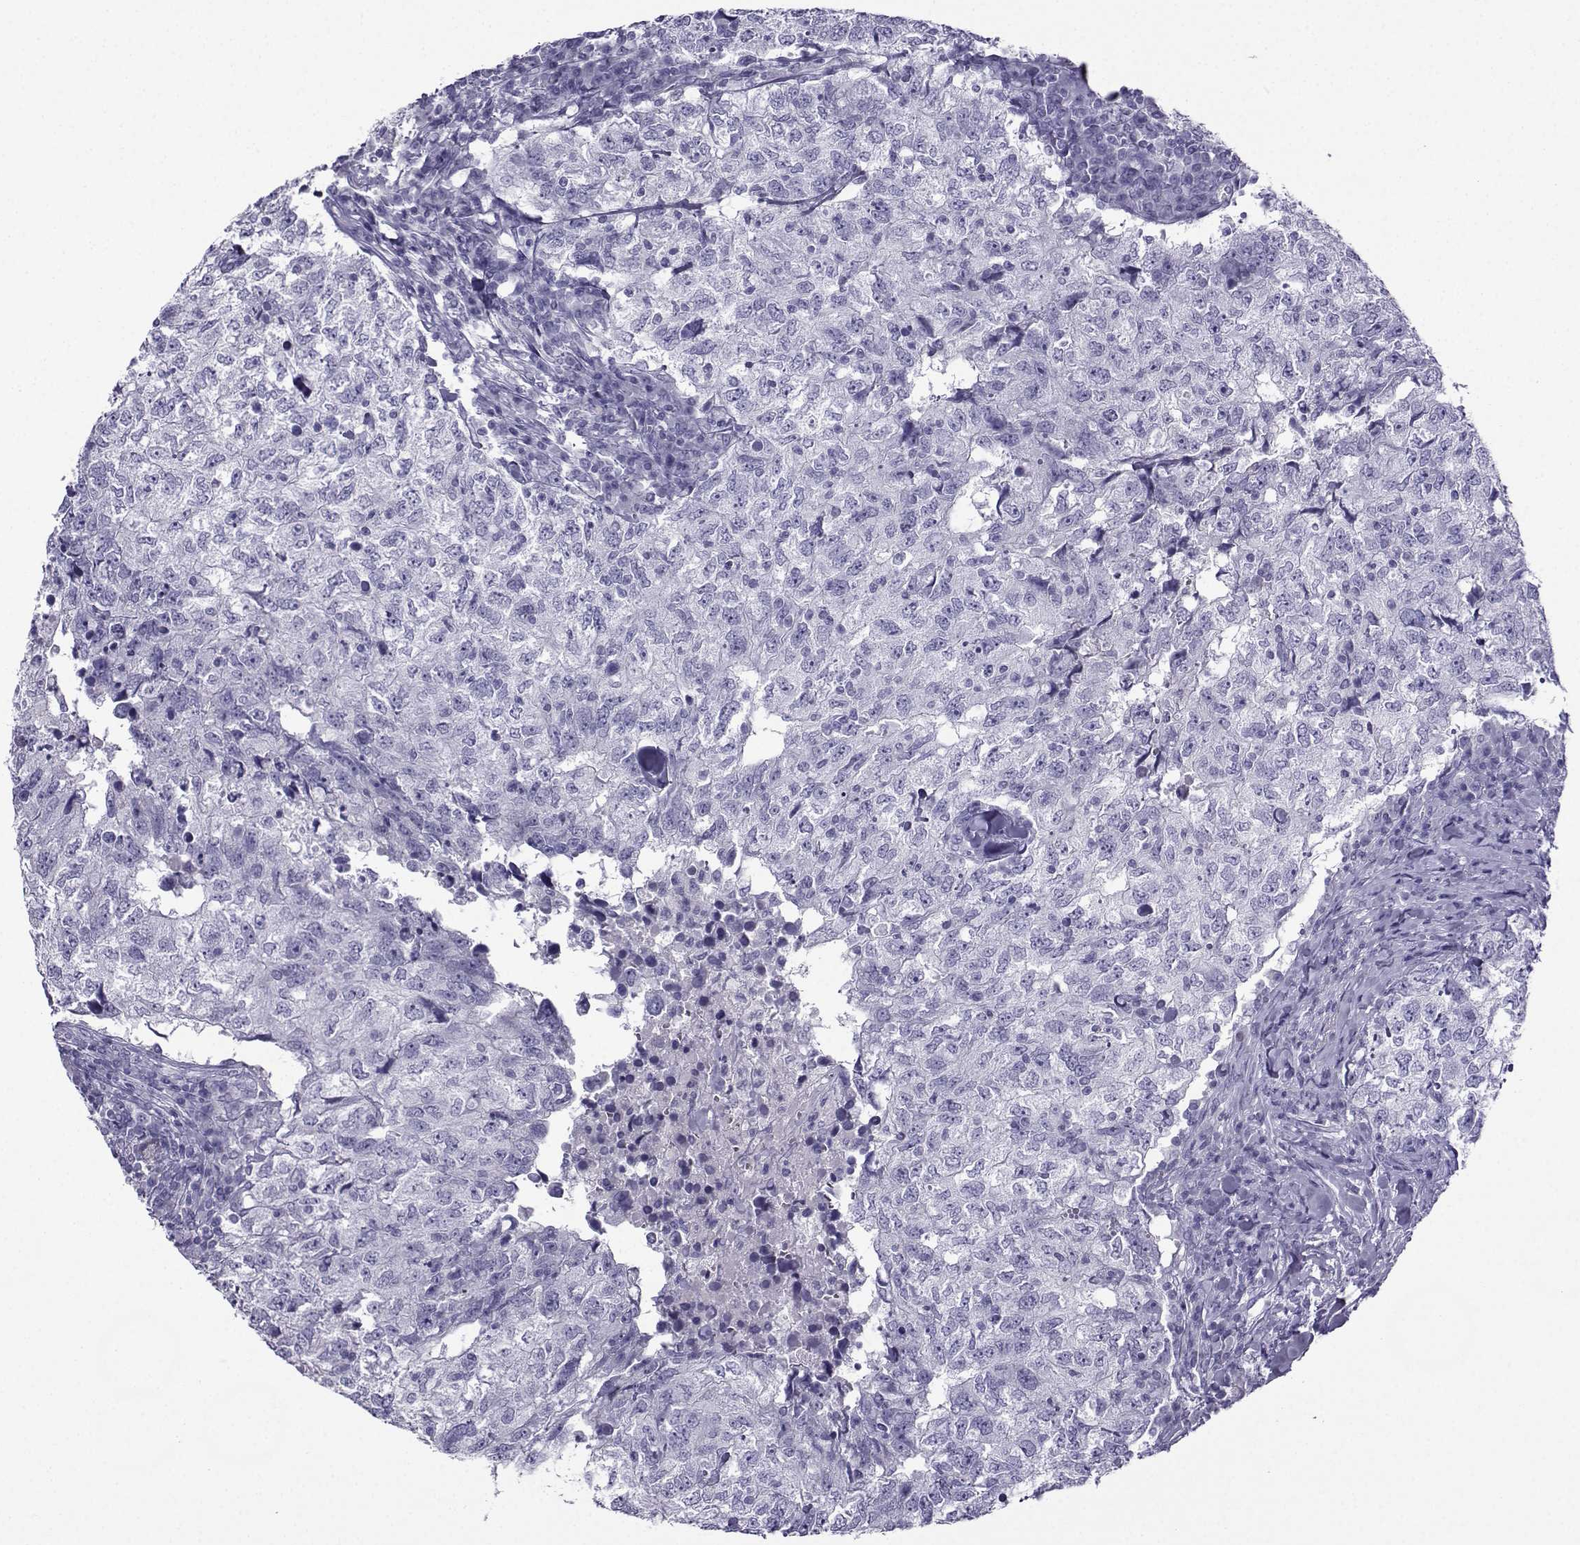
{"staining": {"intensity": "negative", "quantity": "none", "location": "none"}, "tissue": "breast cancer", "cell_type": "Tumor cells", "image_type": "cancer", "snomed": [{"axis": "morphology", "description": "Duct carcinoma"}, {"axis": "topography", "description": "Breast"}], "caption": "Immunohistochemical staining of breast cancer displays no significant staining in tumor cells.", "gene": "CRYBB1", "patient": {"sex": "female", "age": 30}}